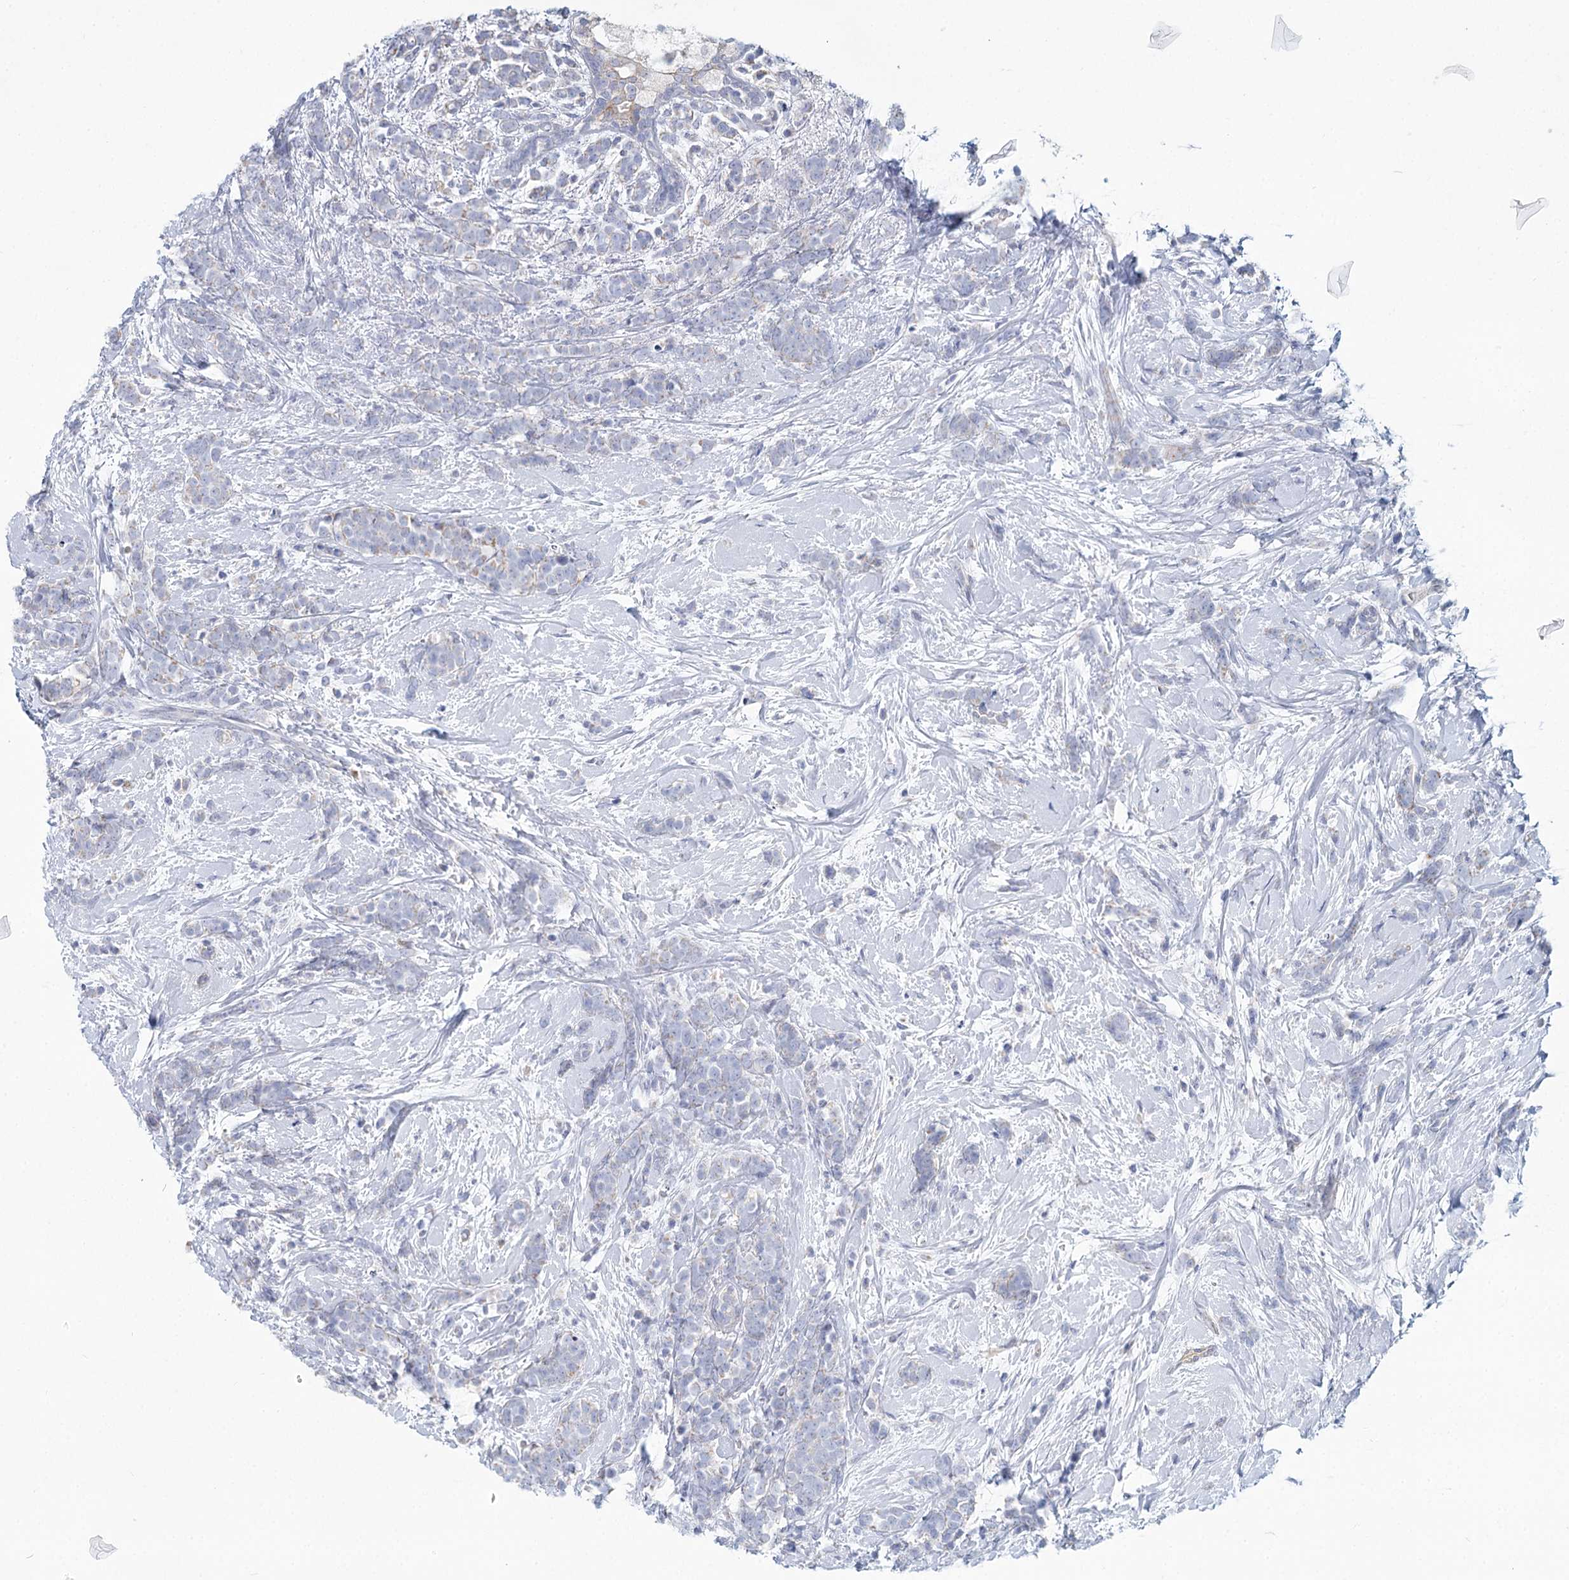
{"staining": {"intensity": "negative", "quantity": "none", "location": "none"}, "tissue": "breast cancer", "cell_type": "Tumor cells", "image_type": "cancer", "snomed": [{"axis": "morphology", "description": "Lobular carcinoma"}, {"axis": "topography", "description": "Breast"}], "caption": "The image demonstrates no significant staining in tumor cells of breast lobular carcinoma.", "gene": "ARHGAP44", "patient": {"sex": "female", "age": 58}}